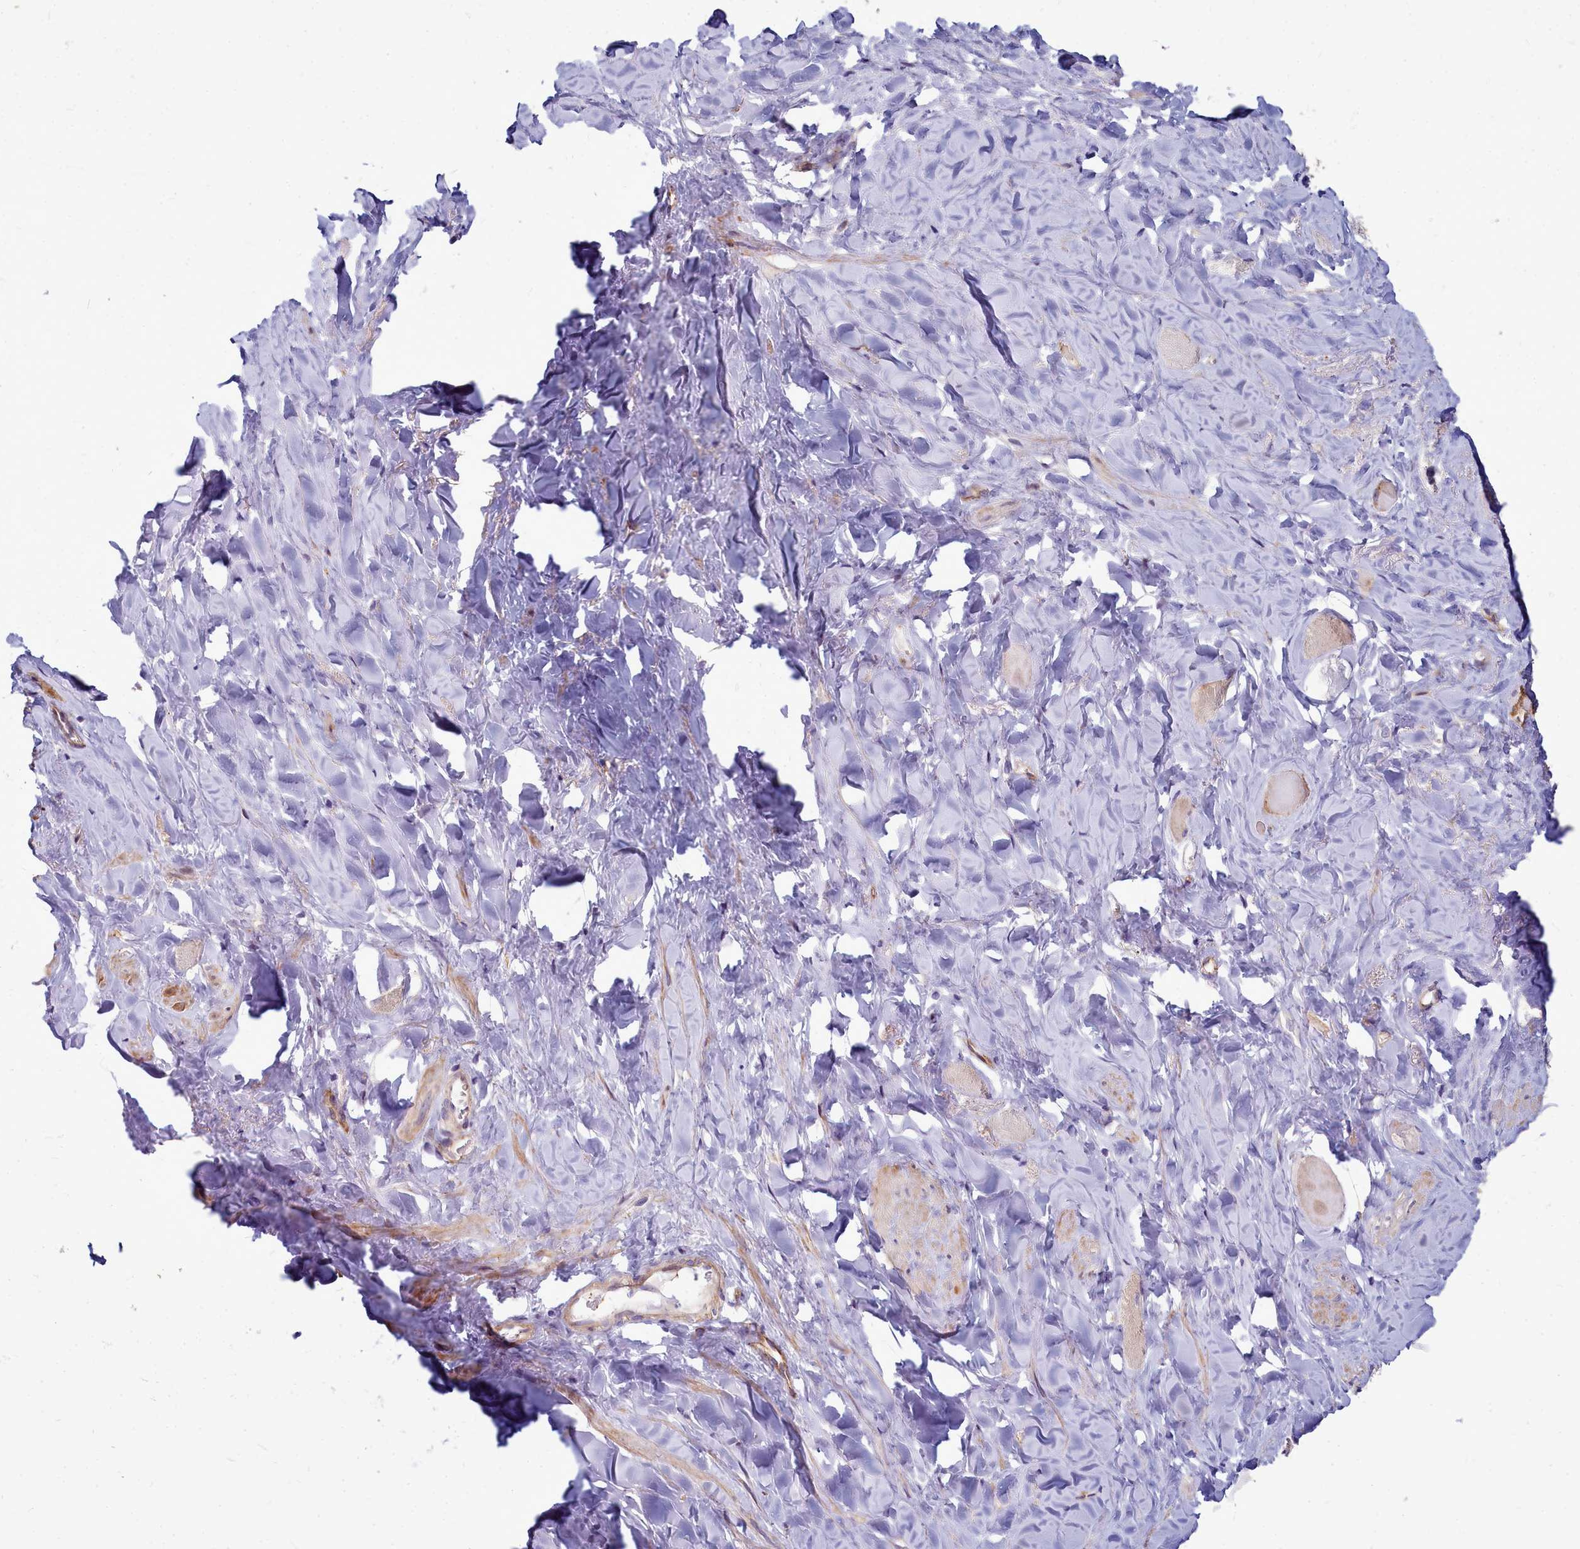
{"staining": {"intensity": "weak", "quantity": "<25%", "location": "cytoplasmic/membranous"}, "tissue": "smooth muscle", "cell_type": "Smooth muscle cells", "image_type": "normal", "snomed": [{"axis": "morphology", "description": "Normal tissue, NOS"}, {"axis": "topography", "description": "Smooth muscle"}, {"axis": "topography", "description": "Peripheral nerve tissue"}], "caption": "High power microscopy histopathology image of an immunohistochemistry (IHC) photomicrograph of benign smooth muscle, revealing no significant expression in smooth muscle cells. (DAB immunohistochemistry with hematoxylin counter stain).", "gene": "TTC5", "patient": {"sex": "male", "age": 69}}